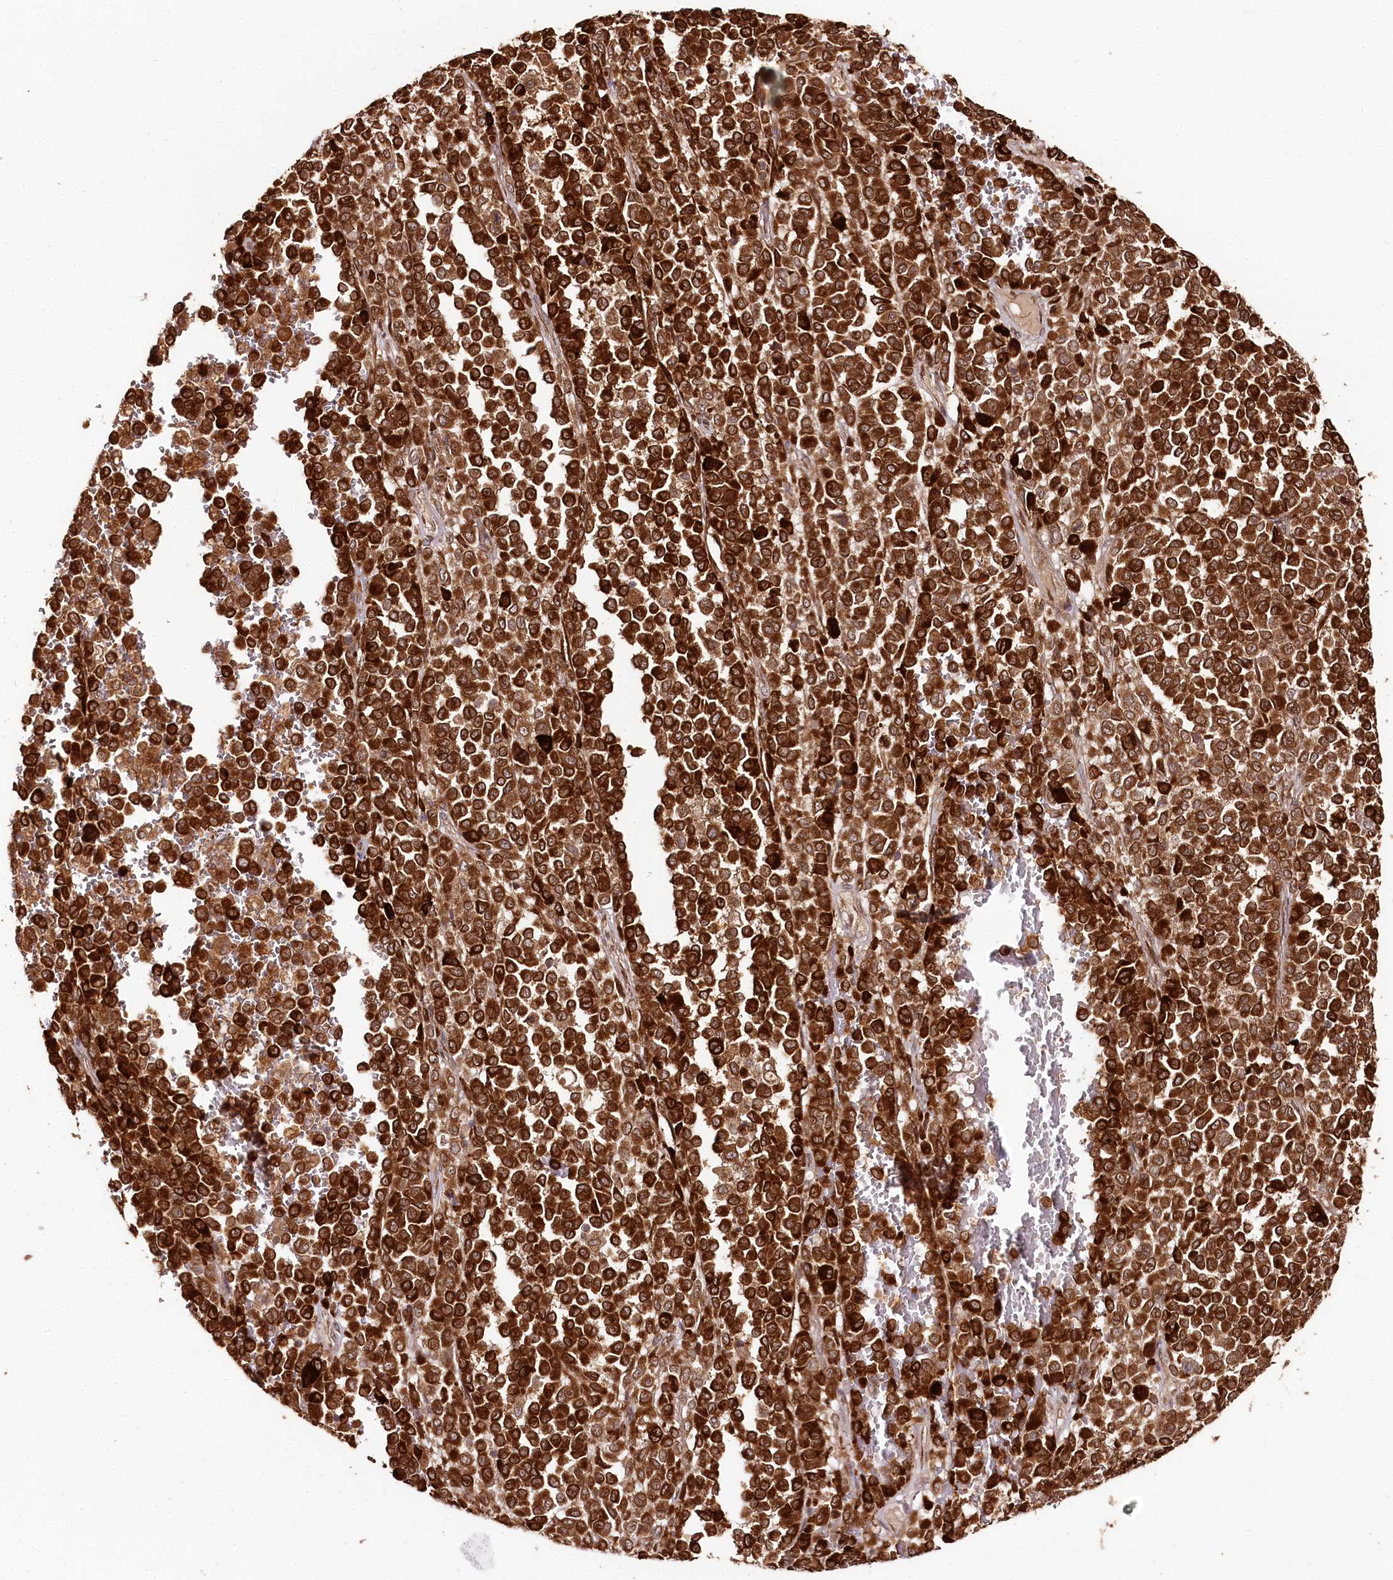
{"staining": {"intensity": "strong", "quantity": ">75%", "location": "cytoplasmic/membranous"}, "tissue": "melanoma", "cell_type": "Tumor cells", "image_type": "cancer", "snomed": [{"axis": "morphology", "description": "Malignant melanoma, Metastatic site"}, {"axis": "topography", "description": "Pancreas"}], "caption": "Immunohistochemical staining of melanoma displays strong cytoplasmic/membranous protein staining in approximately >75% of tumor cells.", "gene": "ENSG00000144785", "patient": {"sex": "female", "age": 30}}